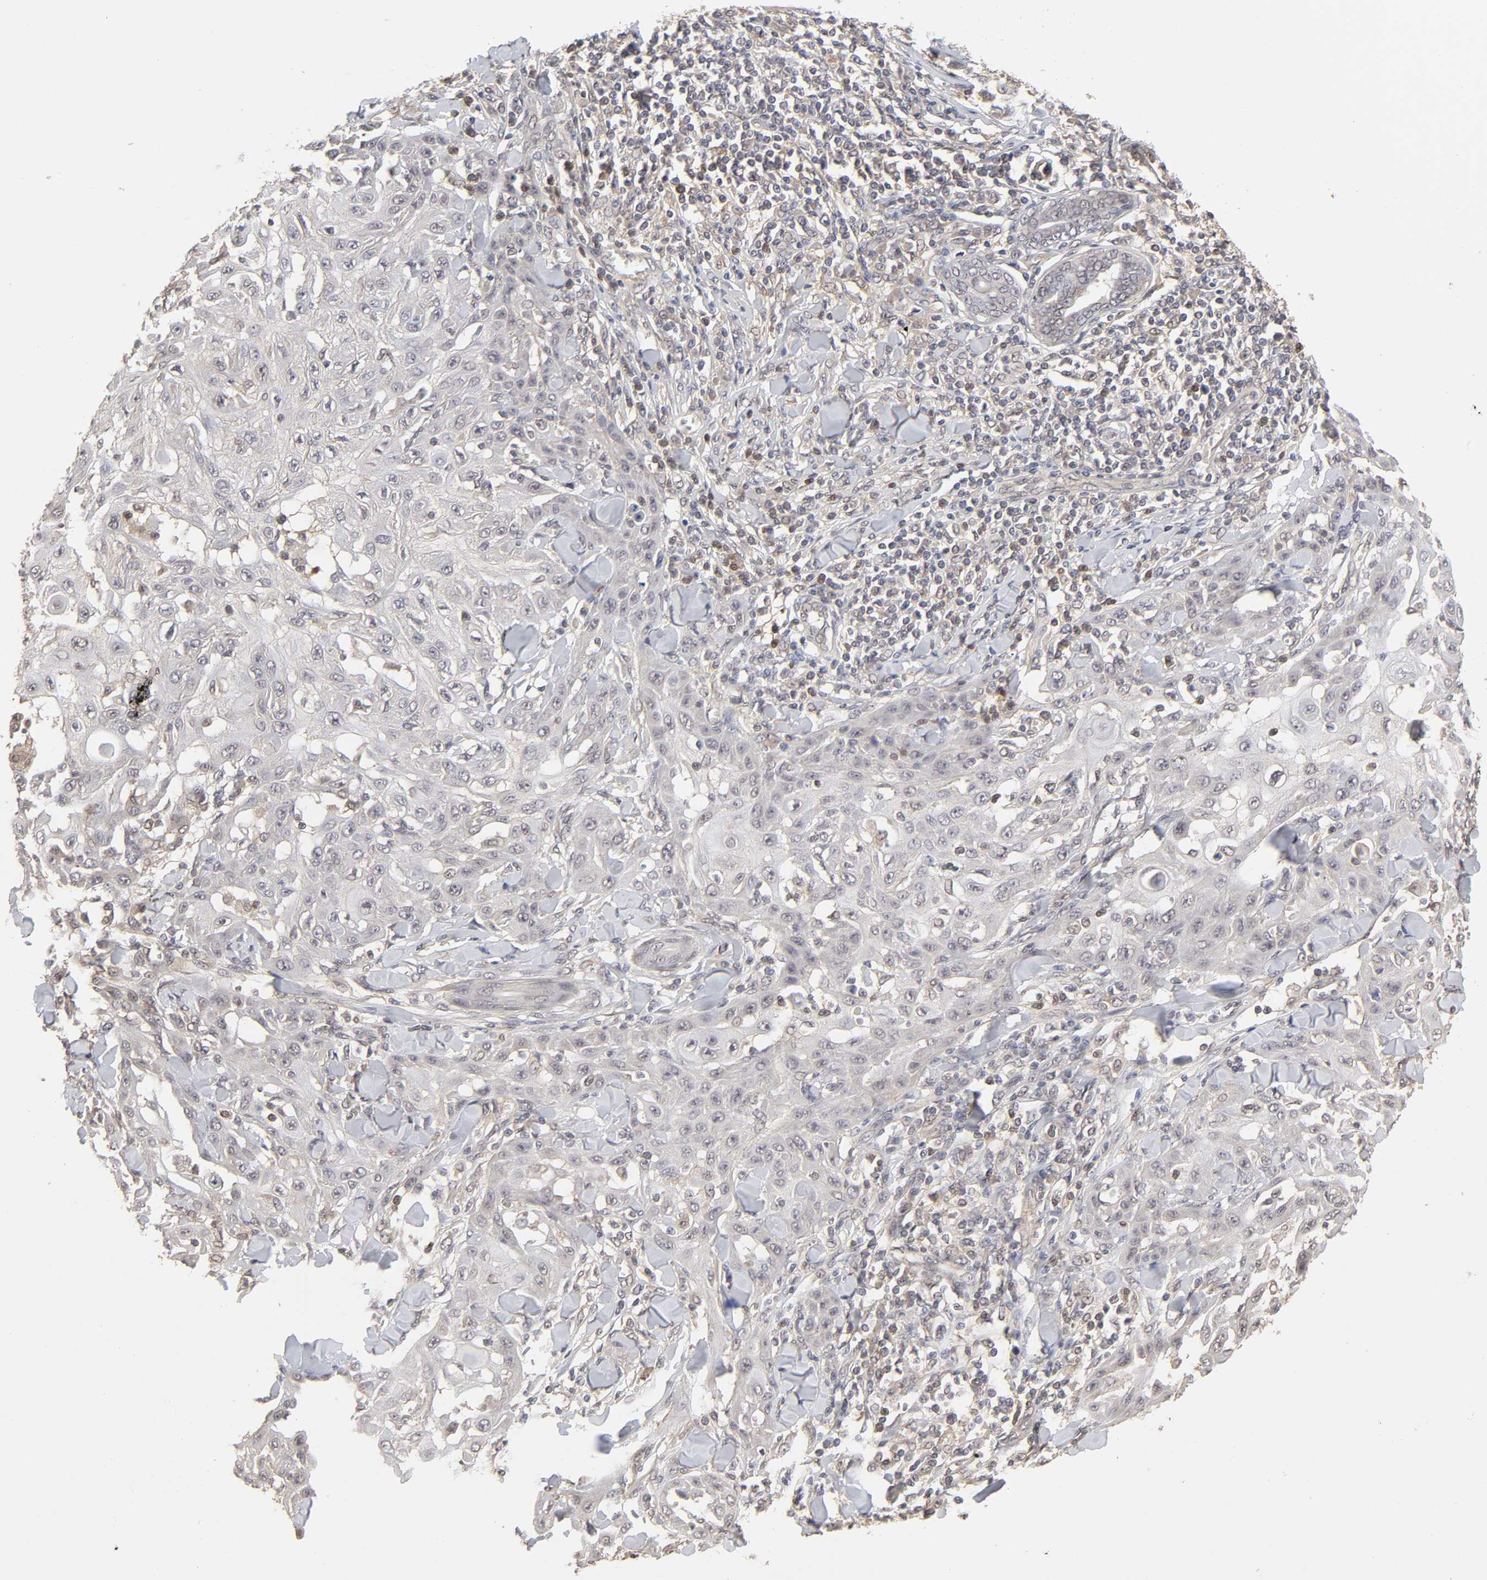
{"staining": {"intensity": "weak", "quantity": ">75%", "location": "cytoplasmic/membranous"}, "tissue": "skin cancer", "cell_type": "Tumor cells", "image_type": "cancer", "snomed": [{"axis": "morphology", "description": "Squamous cell carcinoma, NOS"}, {"axis": "topography", "description": "Skin"}], "caption": "Immunohistochemistry (IHC) (DAB) staining of human skin cancer demonstrates weak cytoplasmic/membranous protein positivity in about >75% of tumor cells.", "gene": "MAPK1", "patient": {"sex": "male", "age": 24}}